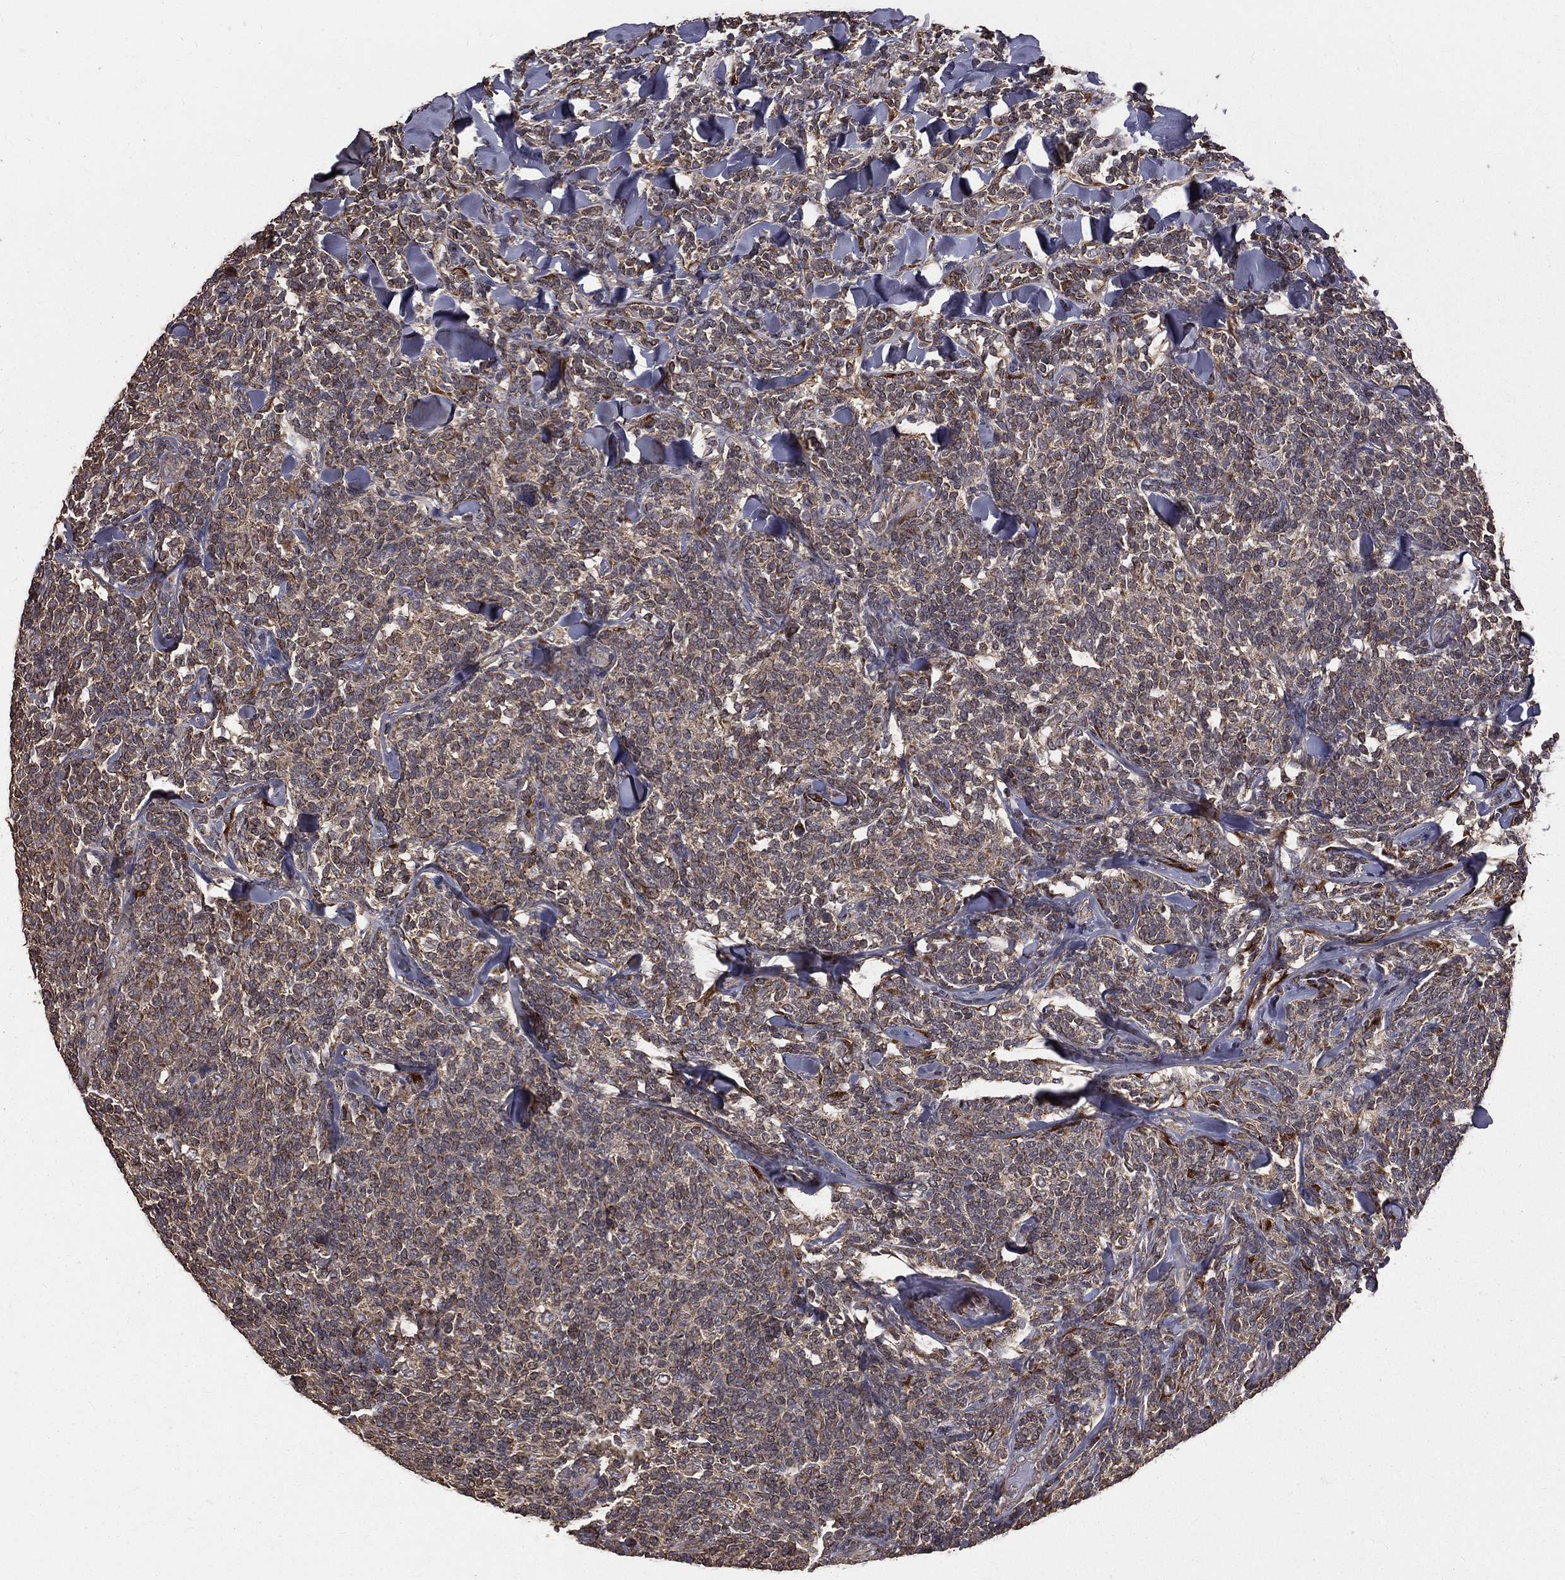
{"staining": {"intensity": "weak", "quantity": "25%-75%", "location": "cytoplasmic/membranous"}, "tissue": "lymphoma", "cell_type": "Tumor cells", "image_type": "cancer", "snomed": [{"axis": "morphology", "description": "Malignant lymphoma, non-Hodgkin's type, Low grade"}, {"axis": "topography", "description": "Lymph node"}], "caption": "Protein expression analysis of human lymphoma reveals weak cytoplasmic/membranous staining in about 25%-75% of tumor cells.", "gene": "OLFML1", "patient": {"sex": "female", "age": 56}}